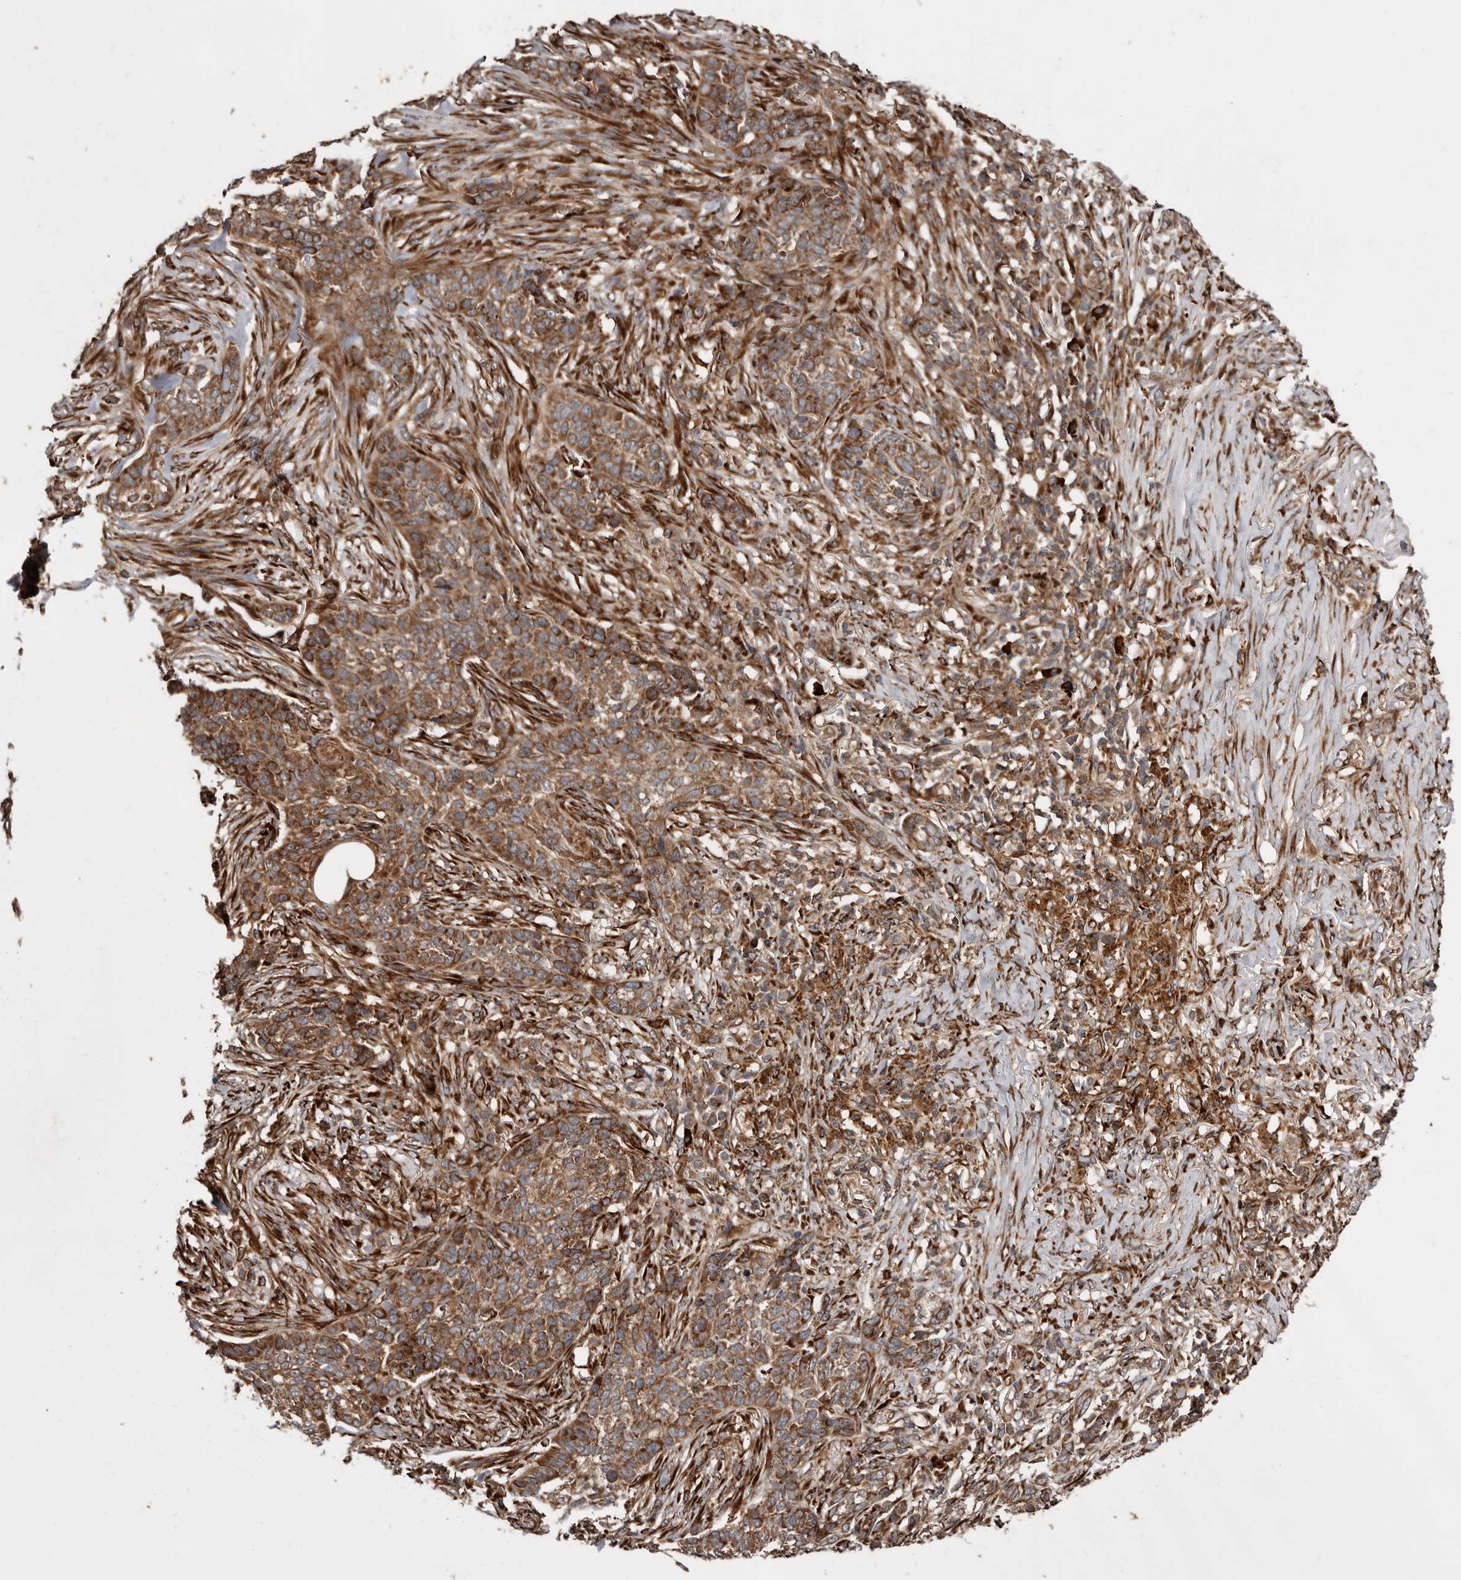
{"staining": {"intensity": "moderate", "quantity": ">75%", "location": "cytoplasmic/membranous"}, "tissue": "skin cancer", "cell_type": "Tumor cells", "image_type": "cancer", "snomed": [{"axis": "morphology", "description": "Basal cell carcinoma"}, {"axis": "topography", "description": "Skin"}], "caption": "Basal cell carcinoma (skin) stained with IHC reveals moderate cytoplasmic/membranous expression in about >75% of tumor cells. The protein is stained brown, and the nuclei are stained in blue (DAB (3,3'-diaminobenzidine) IHC with brightfield microscopy, high magnification).", "gene": "FLAD1", "patient": {"sex": "male", "age": 85}}